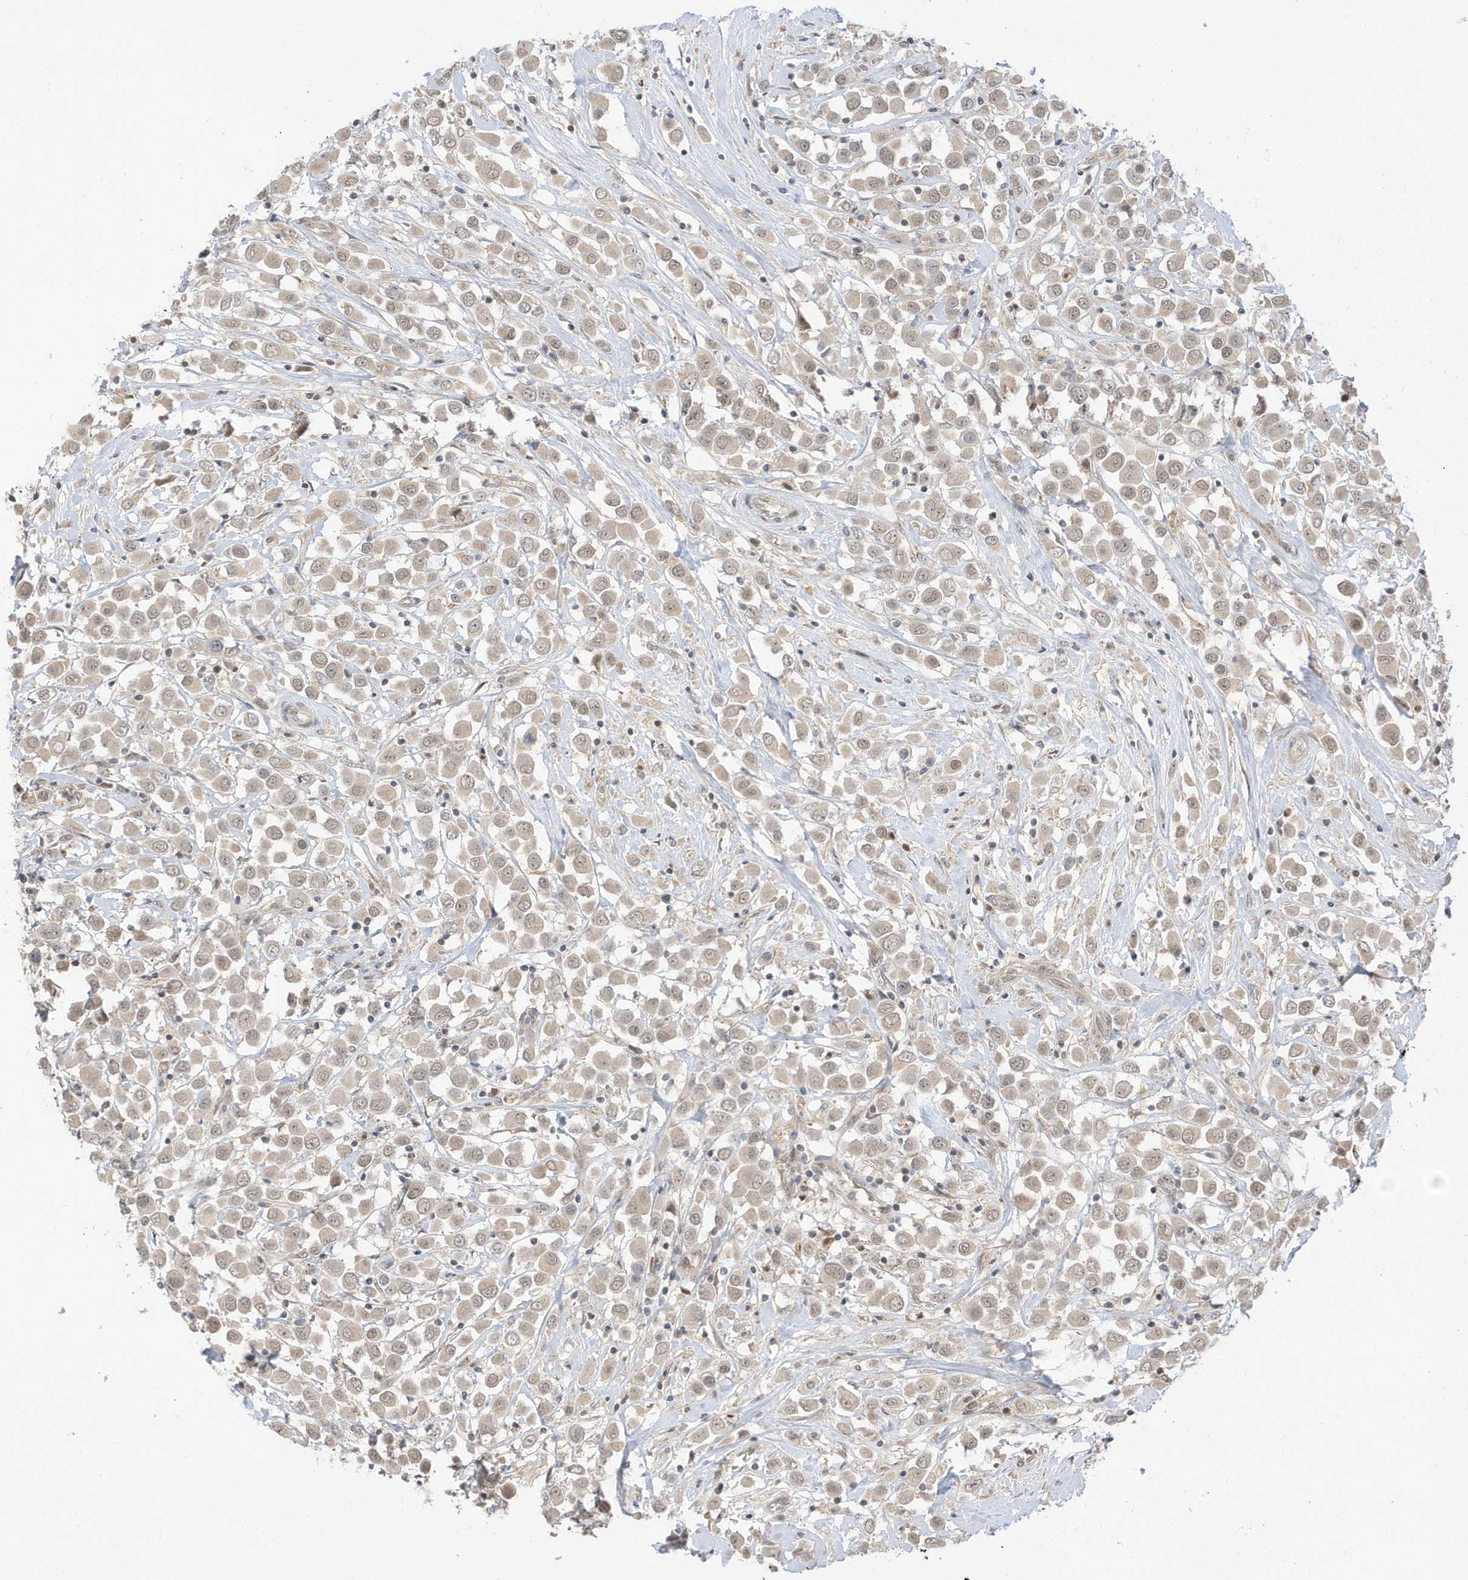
{"staining": {"intensity": "weak", "quantity": ">75%", "location": "cytoplasmic/membranous,nuclear"}, "tissue": "breast cancer", "cell_type": "Tumor cells", "image_type": "cancer", "snomed": [{"axis": "morphology", "description": "Duct carcinoma"}, {"axis": "topography", "description": "Breast"}], "caption": "Immunohistochemistry (DAB (3,3'-diaminobenzidine)) staining of human intraductal carcinoma (breast) reveals weak cytoplasmic/membranous and nuclear protein staining in about >75% of tumor cells.", "gene": "TAB3", "patient": {"sex": "female", "age": 61}}